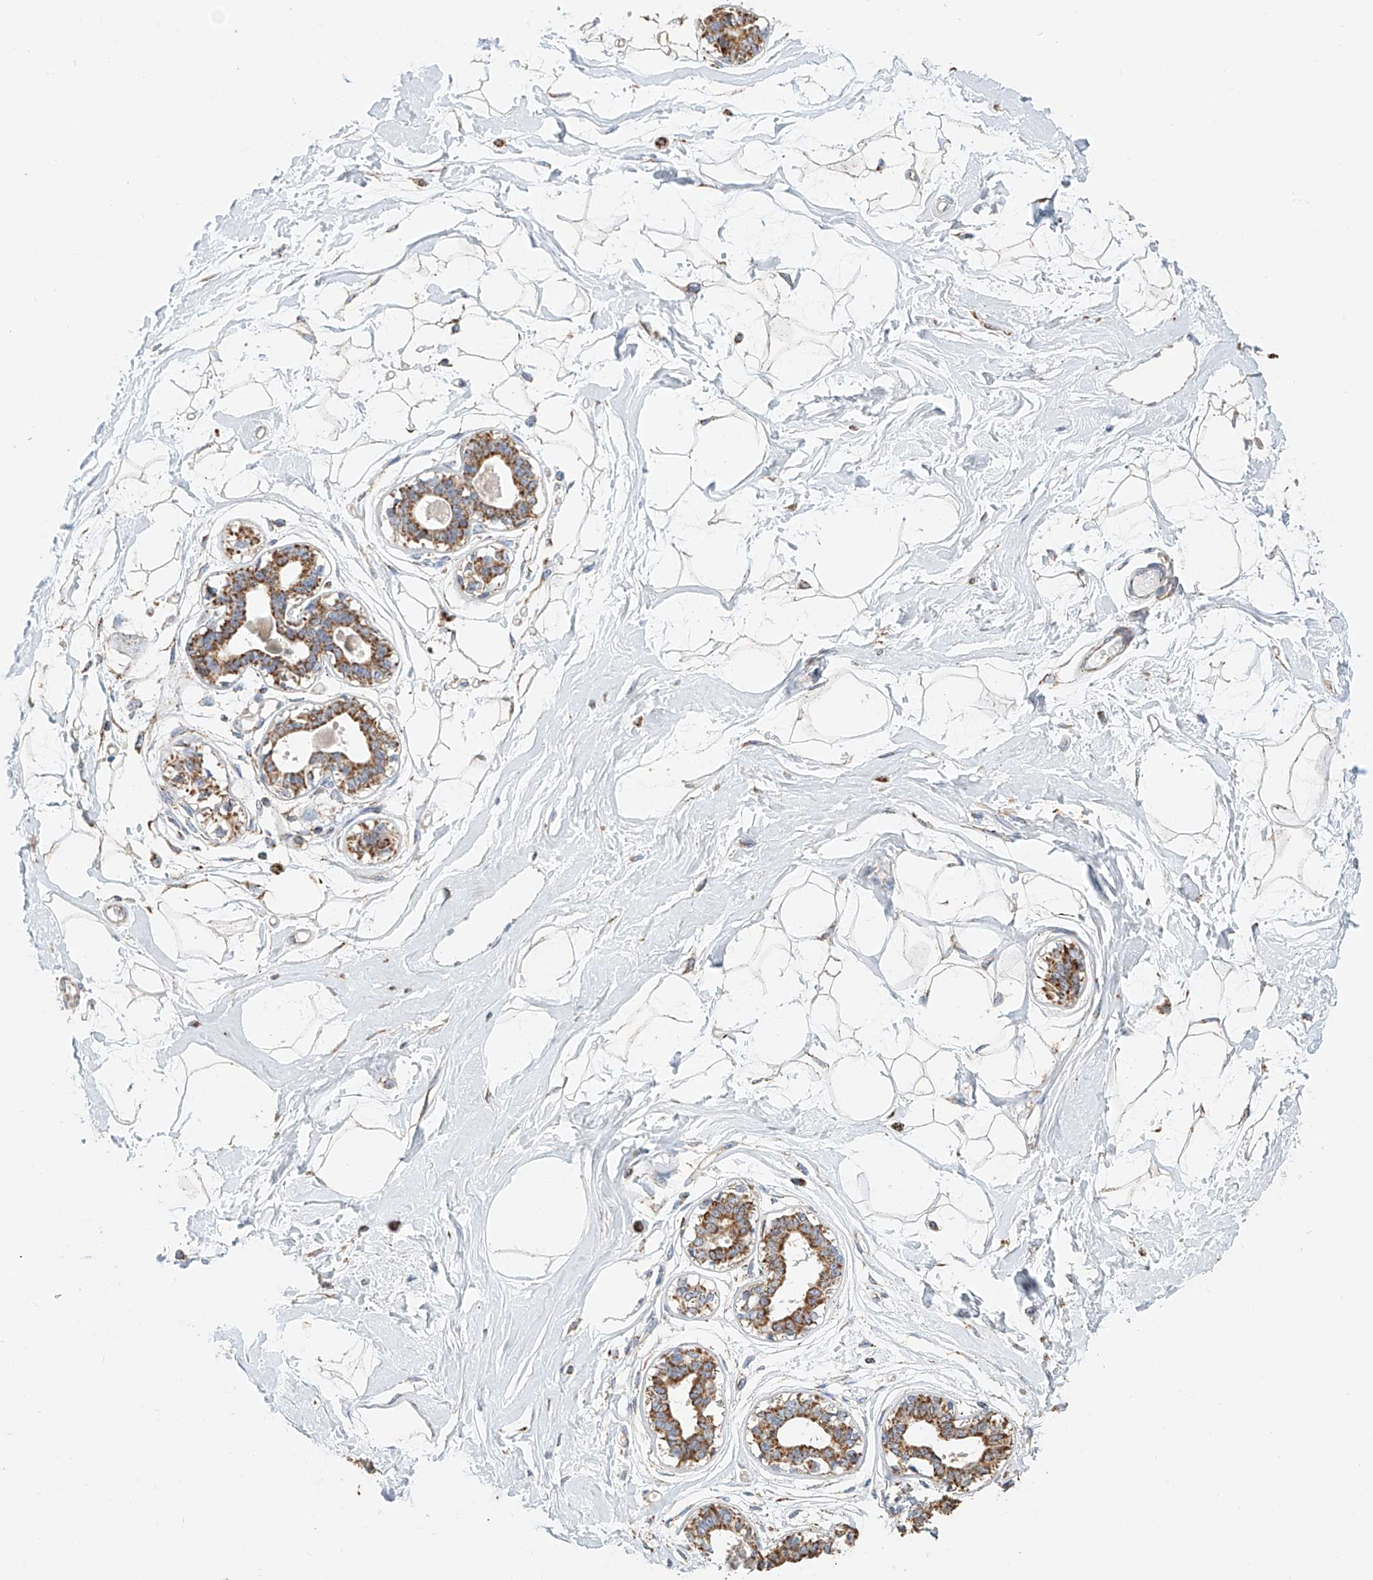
{"staining": {"intensity": "weak", "quantity": "25%-75%", "location": "cytoplasmic/membranous"}, "tissue": "breast", "cell_type": "Adipocytes", "image_type": "normal", "snomed": [{"axis": "morphology", "description": "Normal tissue, NOS"}, {"axis": "topography", "description": "Breast"}], "caption": "This micrograph exhibits immunohistochemistry staining of unremarkable breast, with low weak cytoplasmic/membranous positivity in about 25%-75% of adipocytes.", "gene": "MCL1", "patient": {"sex": "female", "age": 45}}